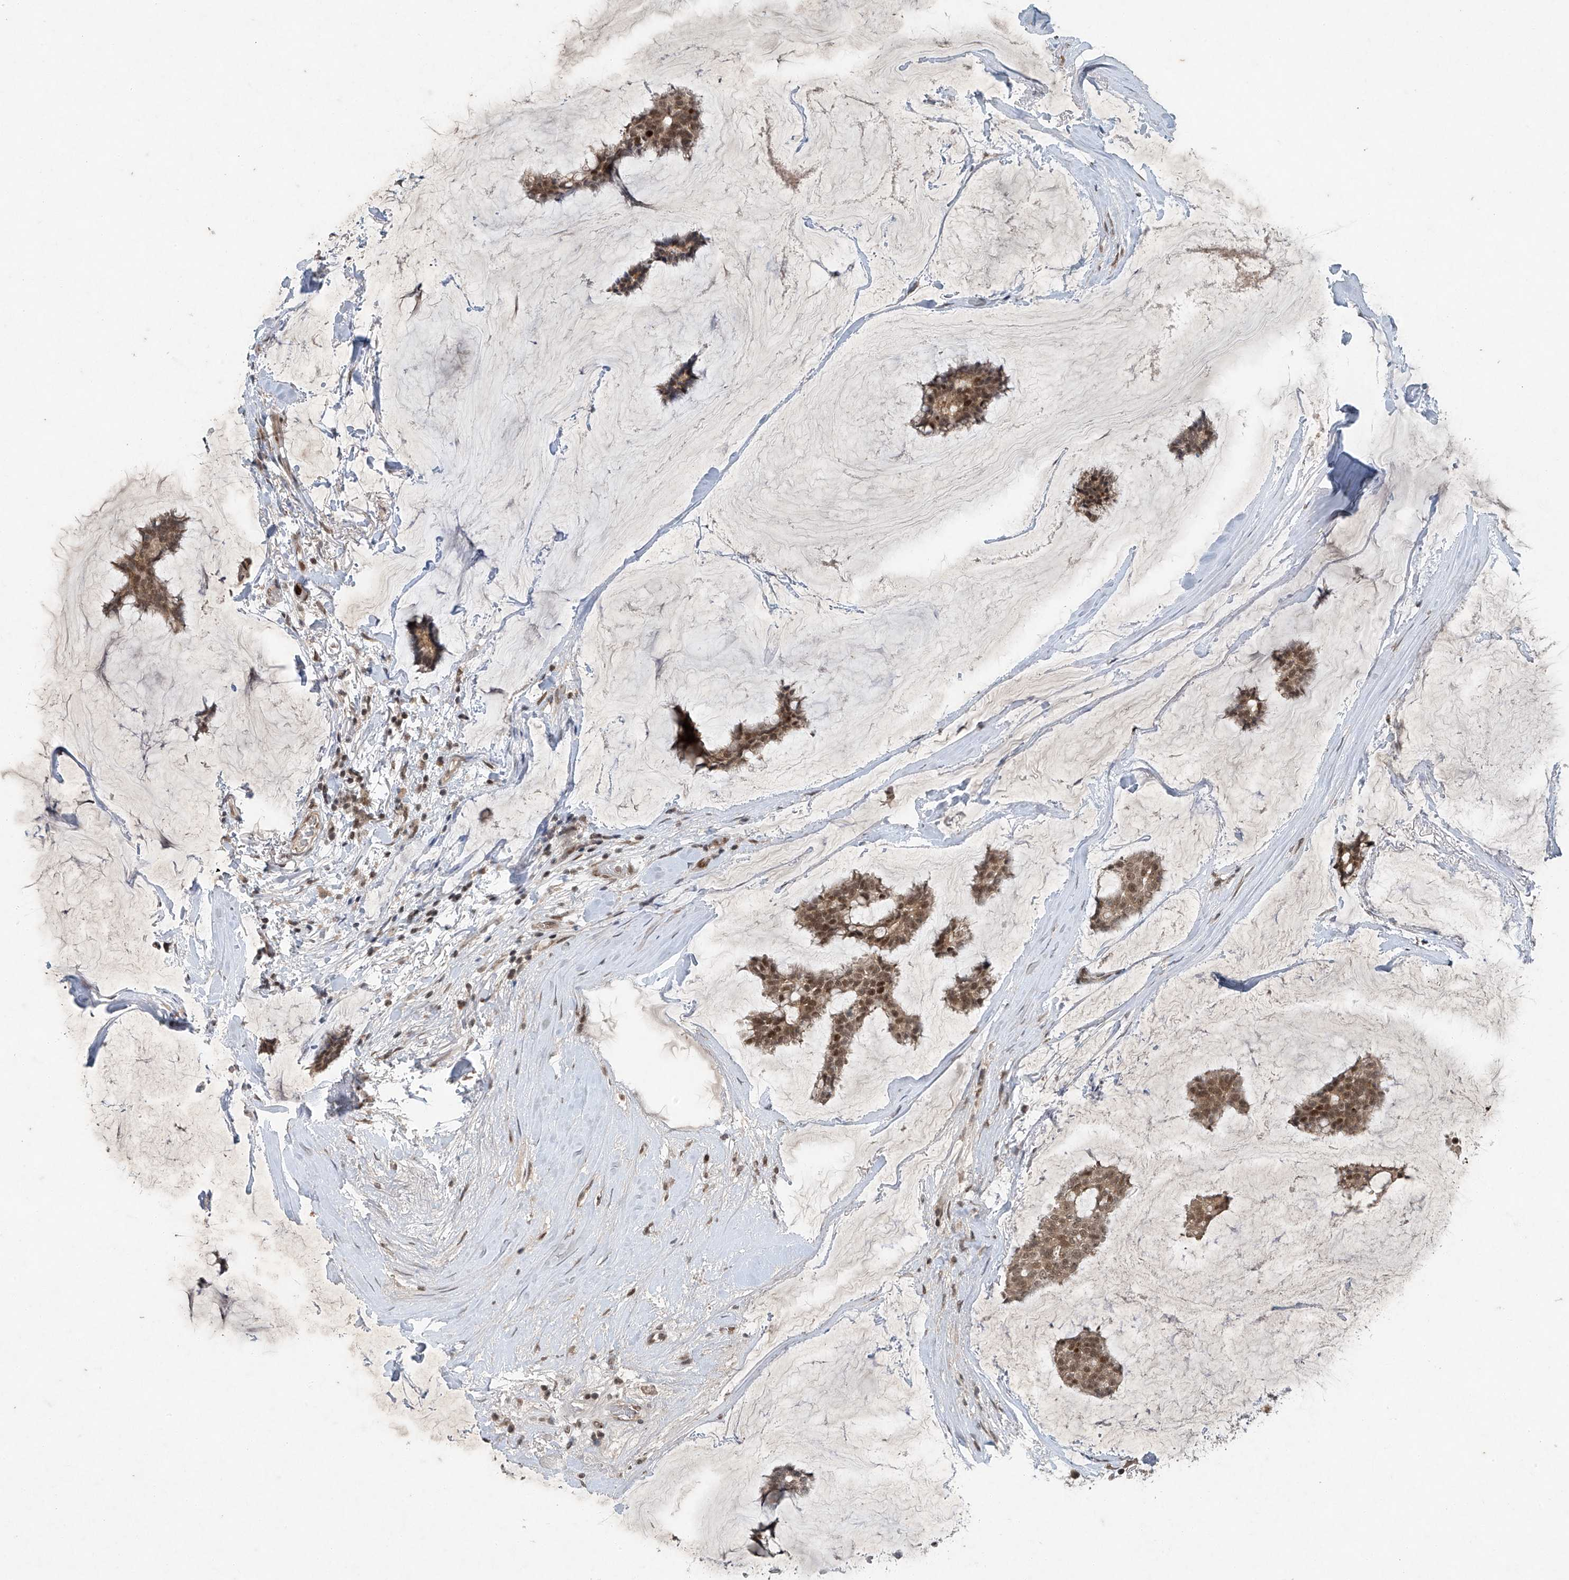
{"staining": {"intensity": "moderate", "quantity": ">75%", "location": "nuclear"}, "tissue": "breast cancer", "cell_type": "Tumor cells", "image_type": "cancer", "snomed": [{"axis": "morphology", "description": "Duct carcinoma"}, {"axis": "topography", "description": "Breast"}], "caption": "Protein positivity by IHC exhibits moderate nuclear expression in approximately >75% of tumor cells in invasive ductal carcinoma (breast). The protein is stained brown, and the nuclei are stained in blue (DAB IHC with brightfield microscopy, high magnification).", "gene": "TAF8", "patient": {"sex": "female", "age": 93}}